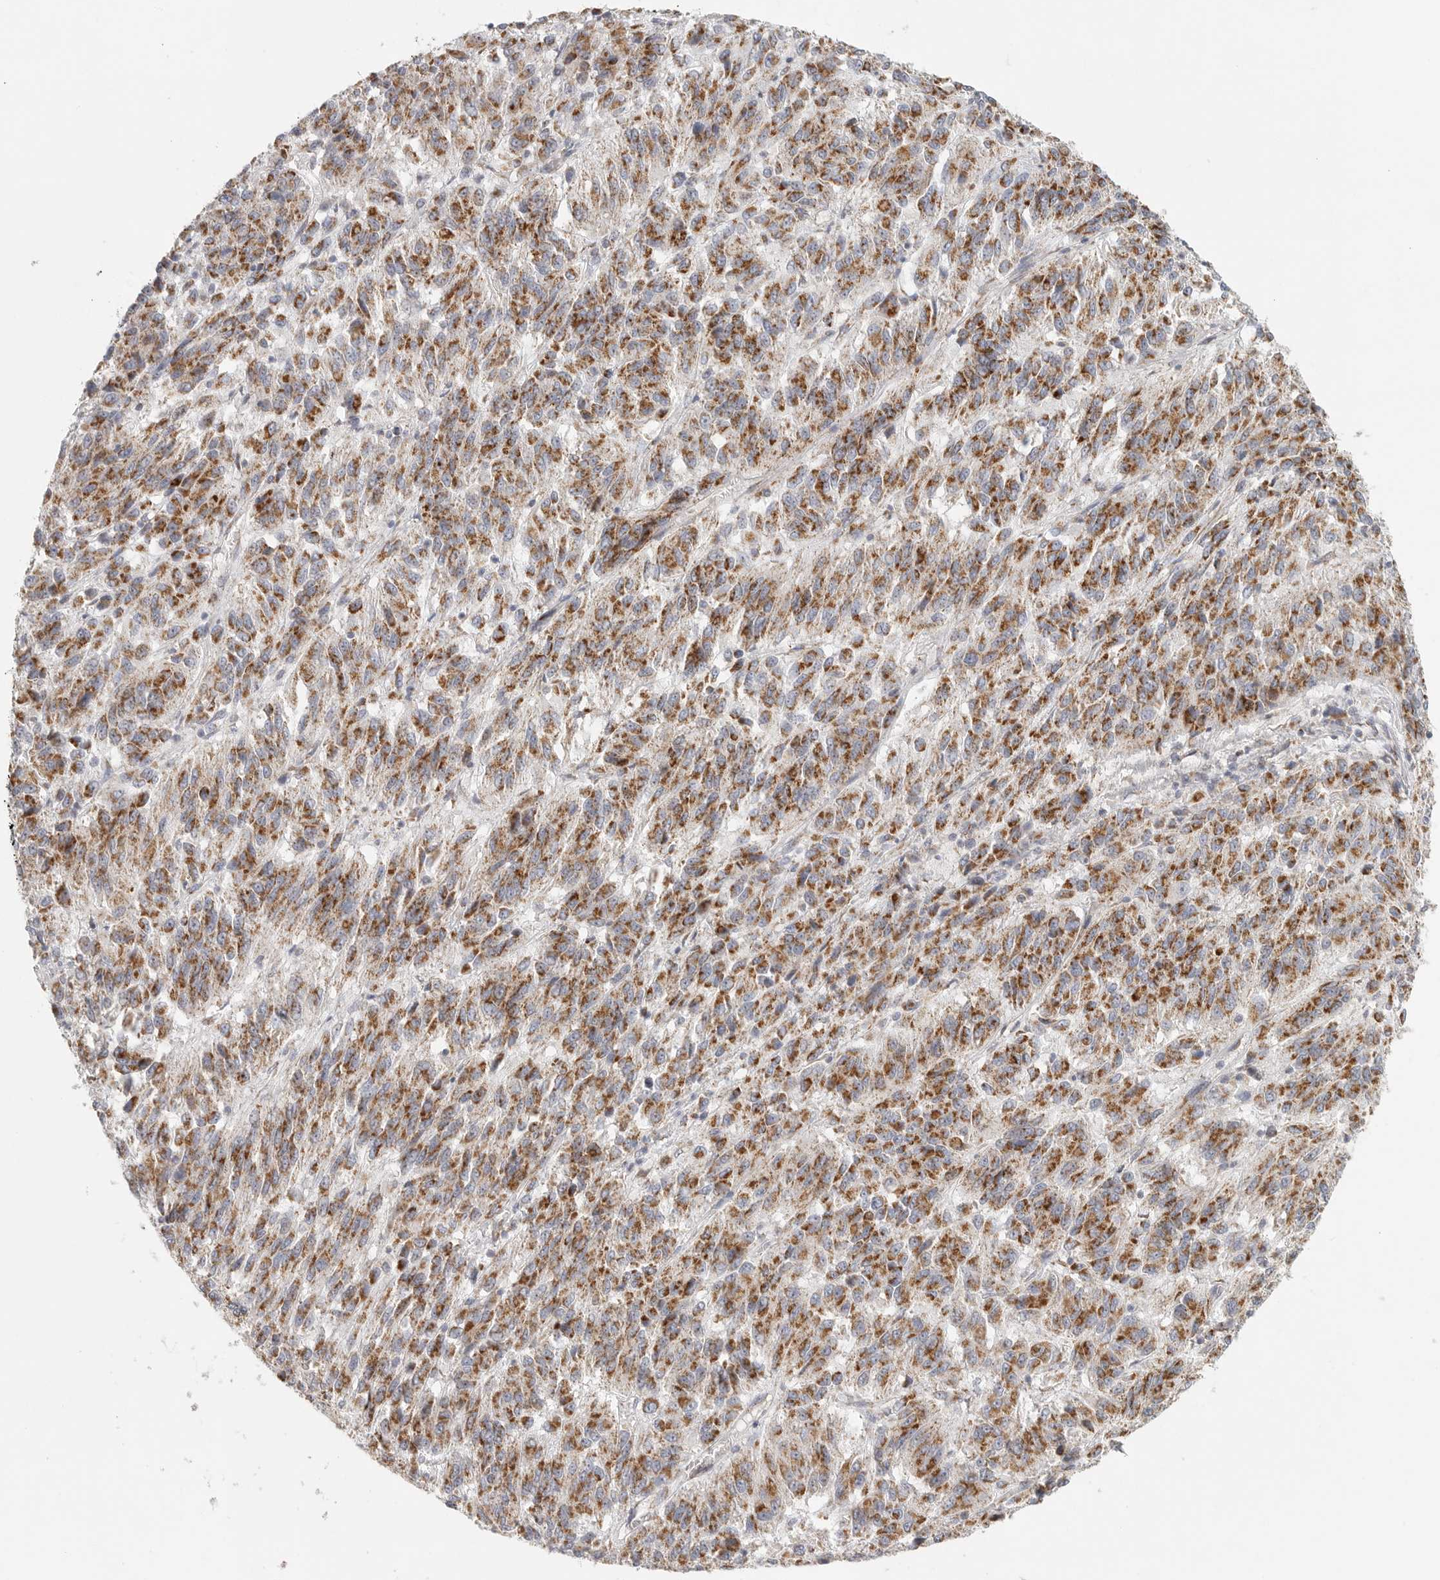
{"staining": {"intensity": "strong", "quantity": ">75%", "location": "cytoplasmic/membranous"}, "tissue": "melanoma", "cell_type": "Tumor cells", "image_type": "cancer", "snomed": [{"axis": "morphology", "description": "Malignant melanoma, Metastatic site"}, {"axis": "topography", "description": "Lung"}], "caption": "Strong cytoplasmic/membranous staining for a protein is seen in about >75% of tumor cells of melanoma using immunohistochemistry.", "gene": "SLC25A26", "patient": {"sex": "male", "age": 64}}